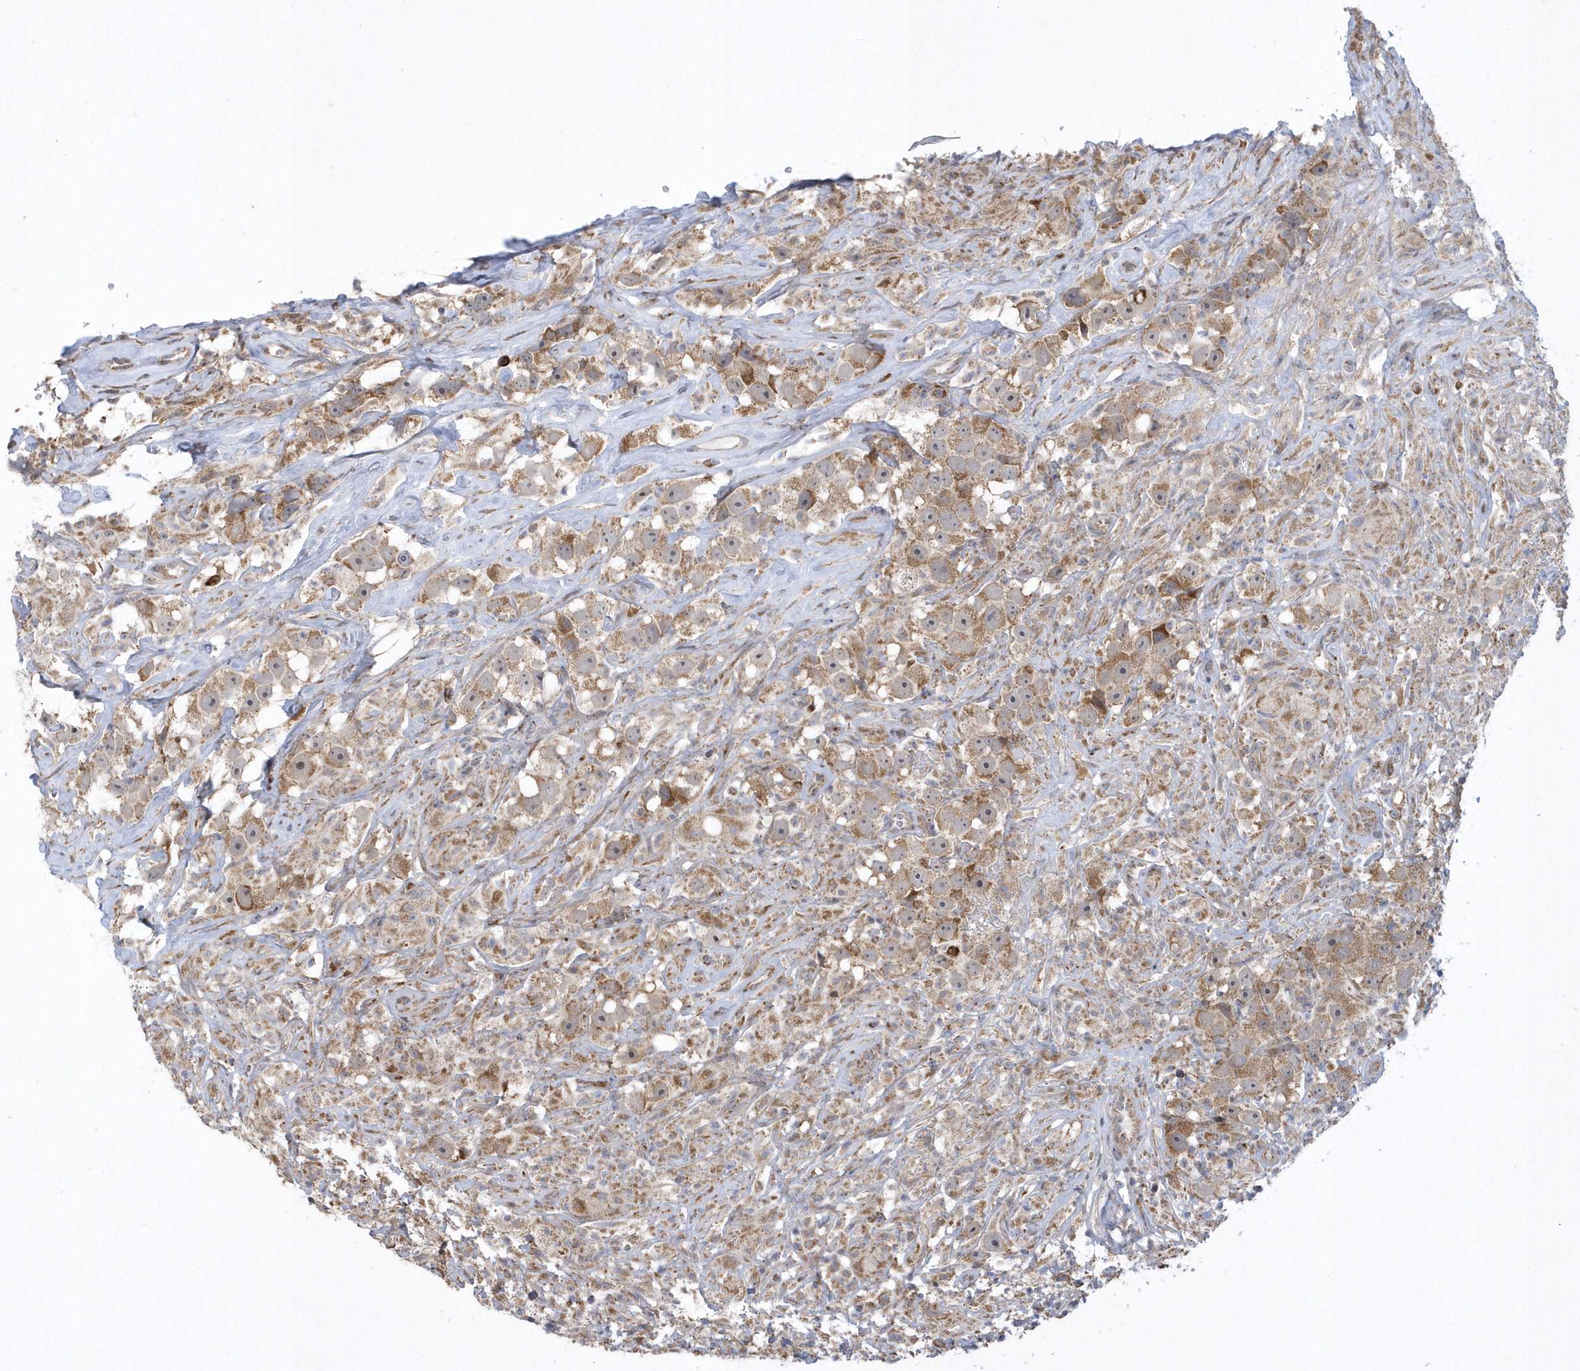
{"staining": {"intensity": "moderate", "quantity": ">75%", "location": "cytoplasmic/membranous"}, "tissue": "testis cancer", "cell_type": "Tumor cells", "image_type": "cancer", "snomed": [{"axis": "morphology", "description": "Seminoma, NOS"}, {"axis": "topography", "description": "Testis"}], "caption": "Moderate cytoplasmic/membranous protein staining is identified in approximately >75% of tumor cells in testis cancer (seminoma).", "gene": "SLX9", "patient": {"sex": "male", "age": 49}}